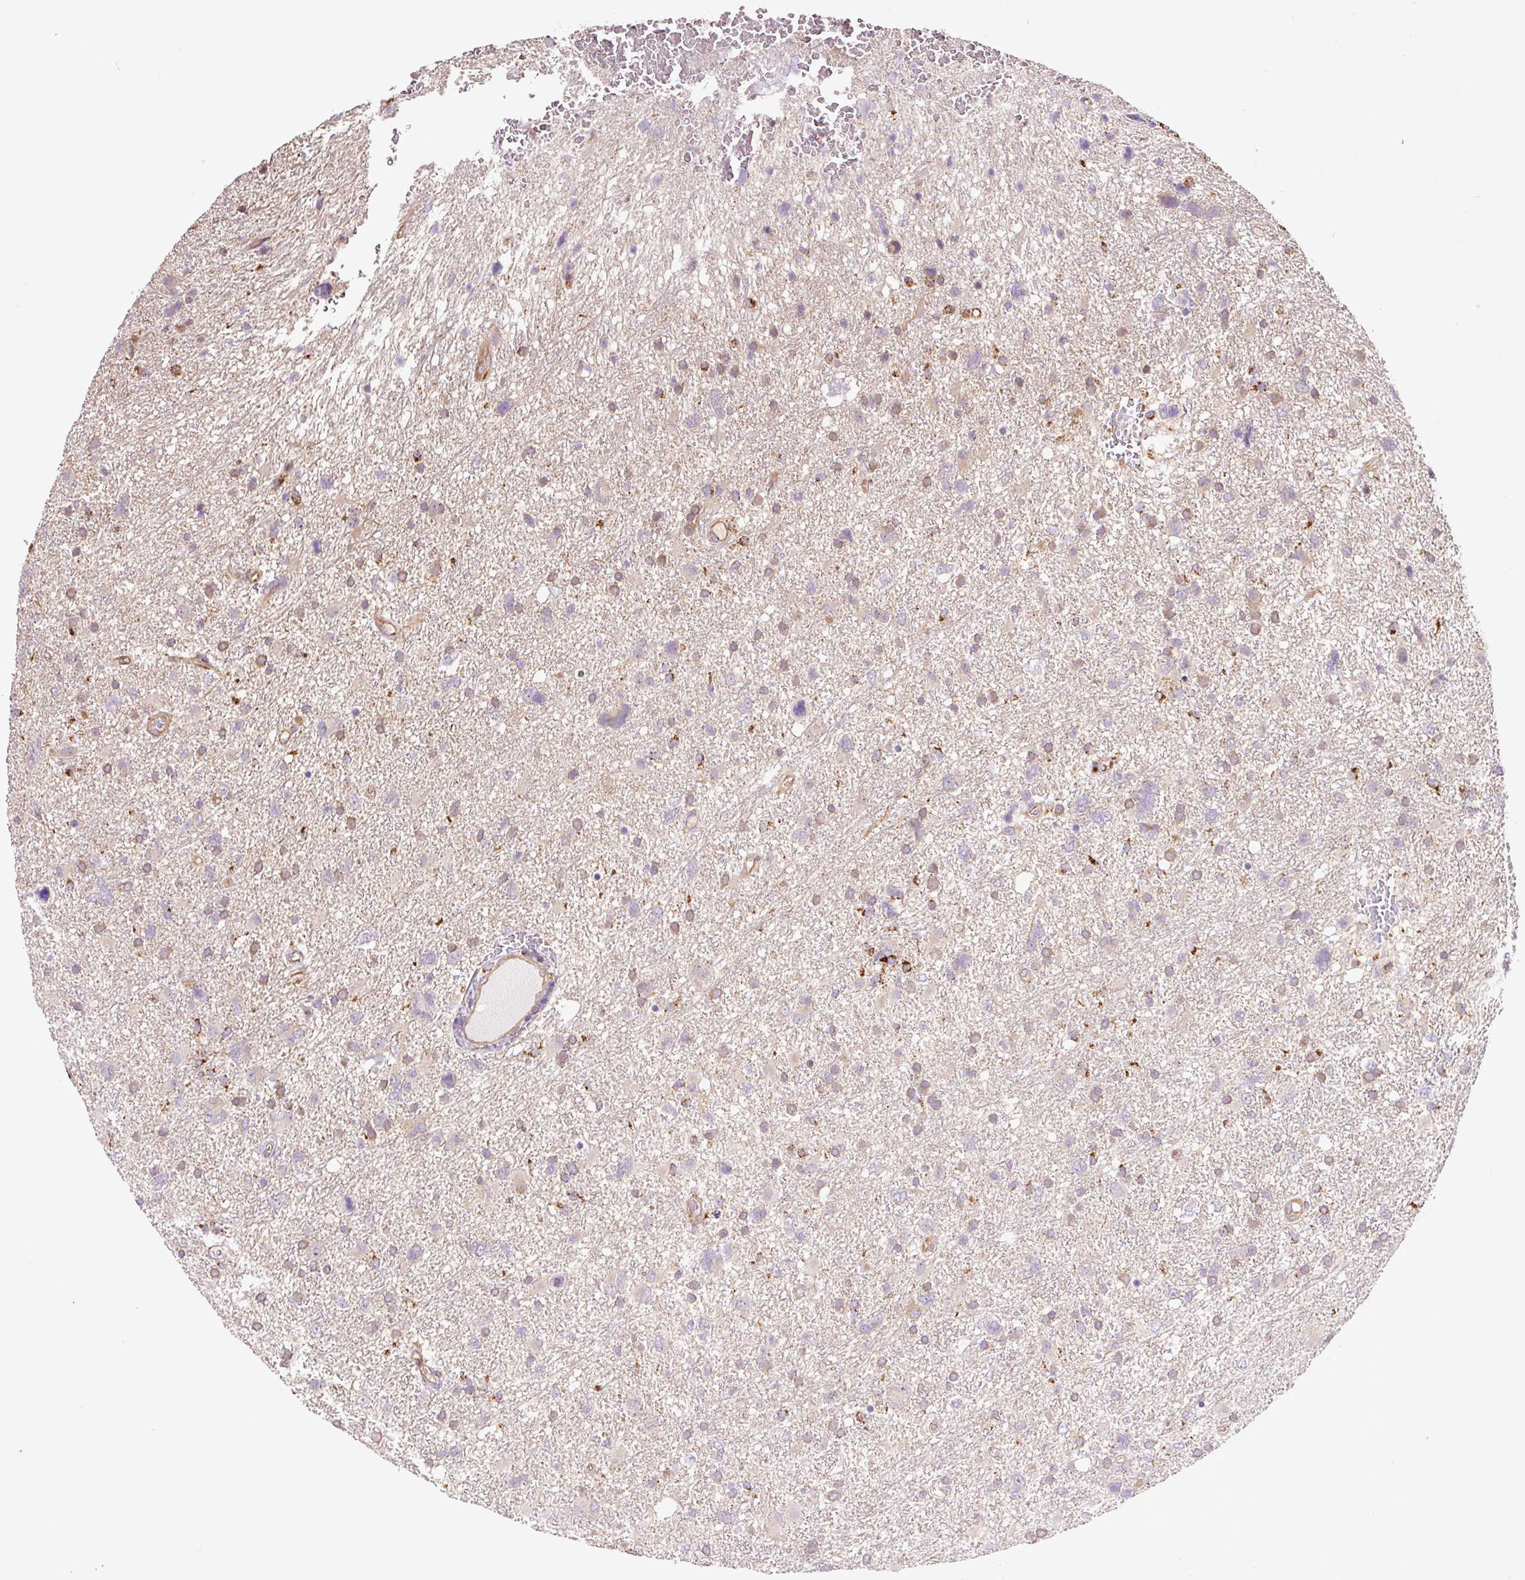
{"staining": {"intensity": "weak", "quantity": "<25%", "location": "cytoplasmic/membranous"}, "tissue": "glioma", "cell_type": "Tumor cells", "image_type": "cancer", "snomed": [{"axis": "morphology", "description": "Glioma, malignant, High grade"}, {"axis": "topography", "description": "Brain"}], "caption": "This is an IHC histopathology image of human malignant glioma (high-grade). There is no expression in tumor cells.", "gene": "PCK2", "patient": {"sex": "male", "age": 61}}